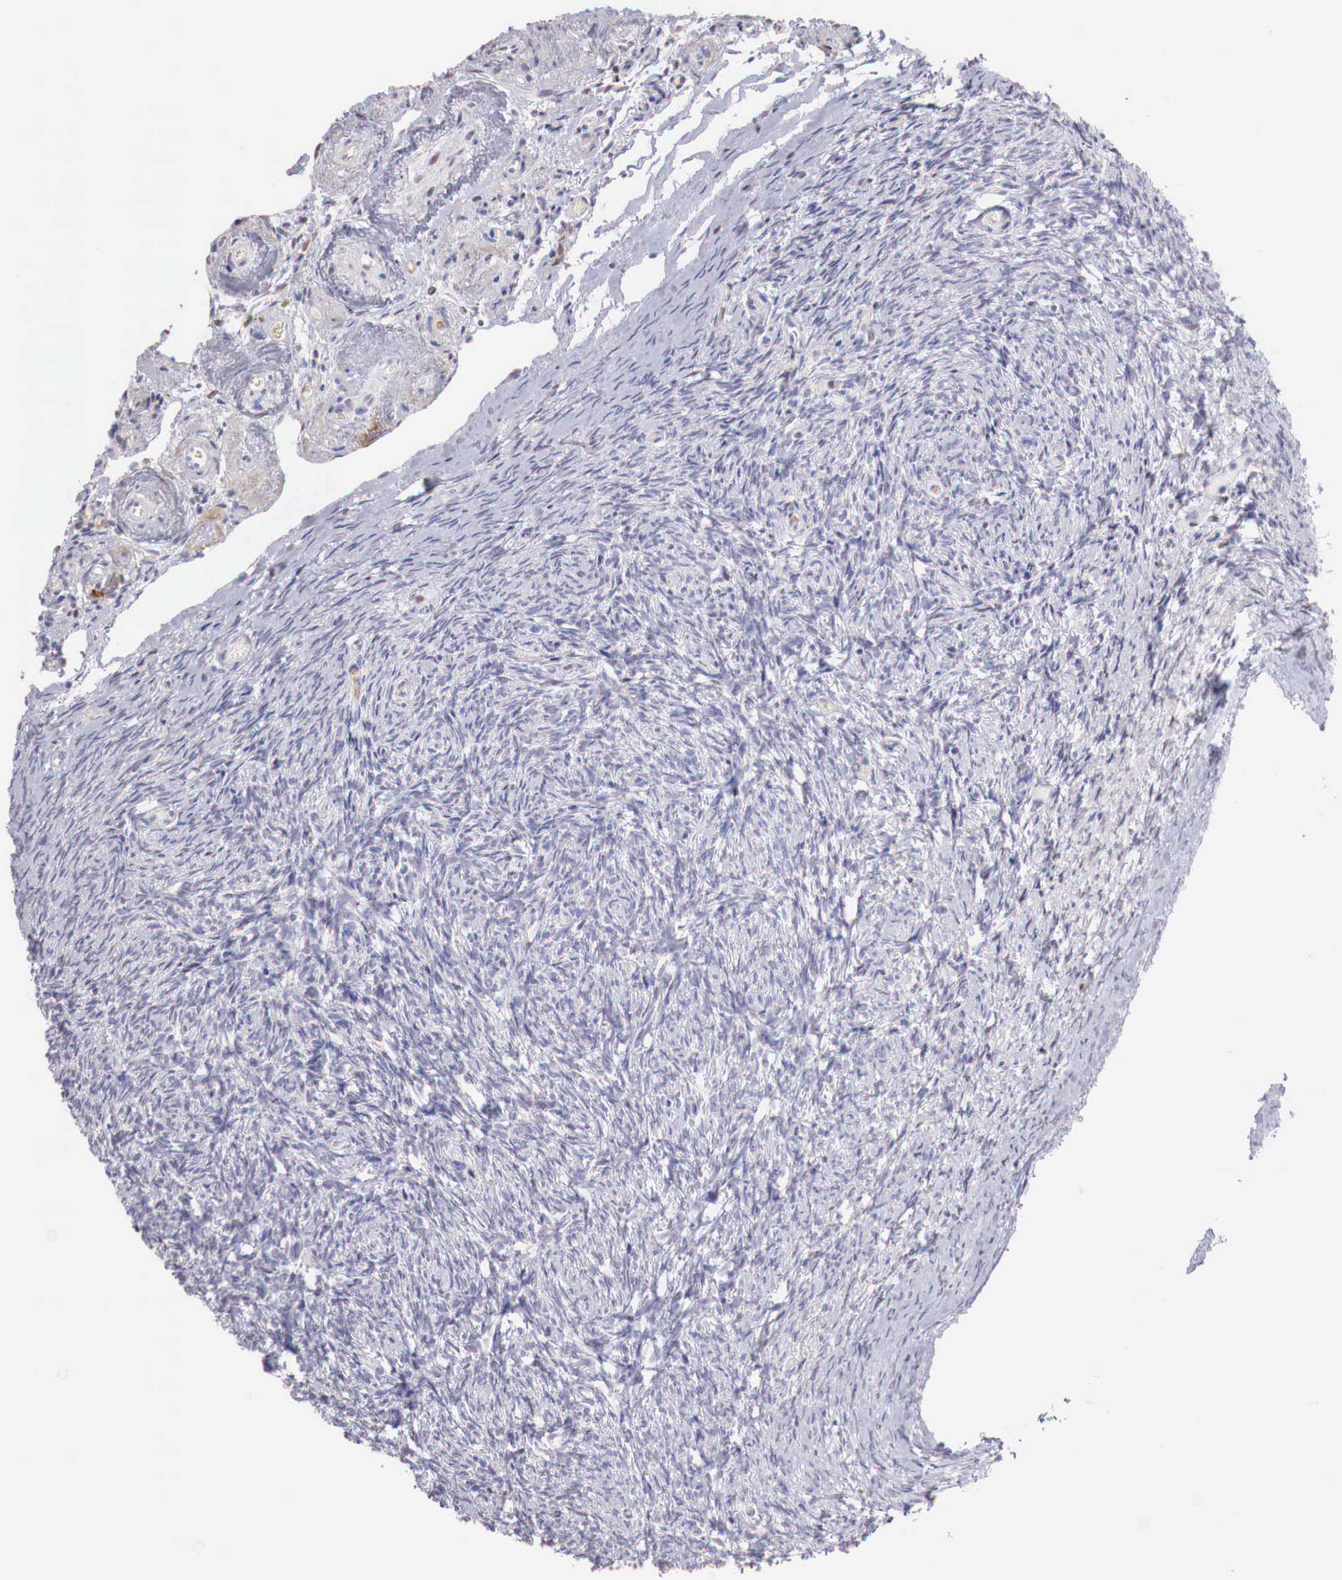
{"staining": {"intensity": "negative", "quantity": "none", "location": "none"}, "tissue": "ovary", "cell_type": "Ovarian stroma cells", "image_type": "normal", "snomed": [{"axis": "morphology", "description": "Normal tissue, NOS"}, {"axis": "topography", "description": "Ovary"}], "caption": "Immunohistochemistry (IHC) of unremarkable human ovary shows no positivity in ovarian stroma cells.", "gene": "XPNPEP2", "patient": {"sex": "female", "age": 78}}